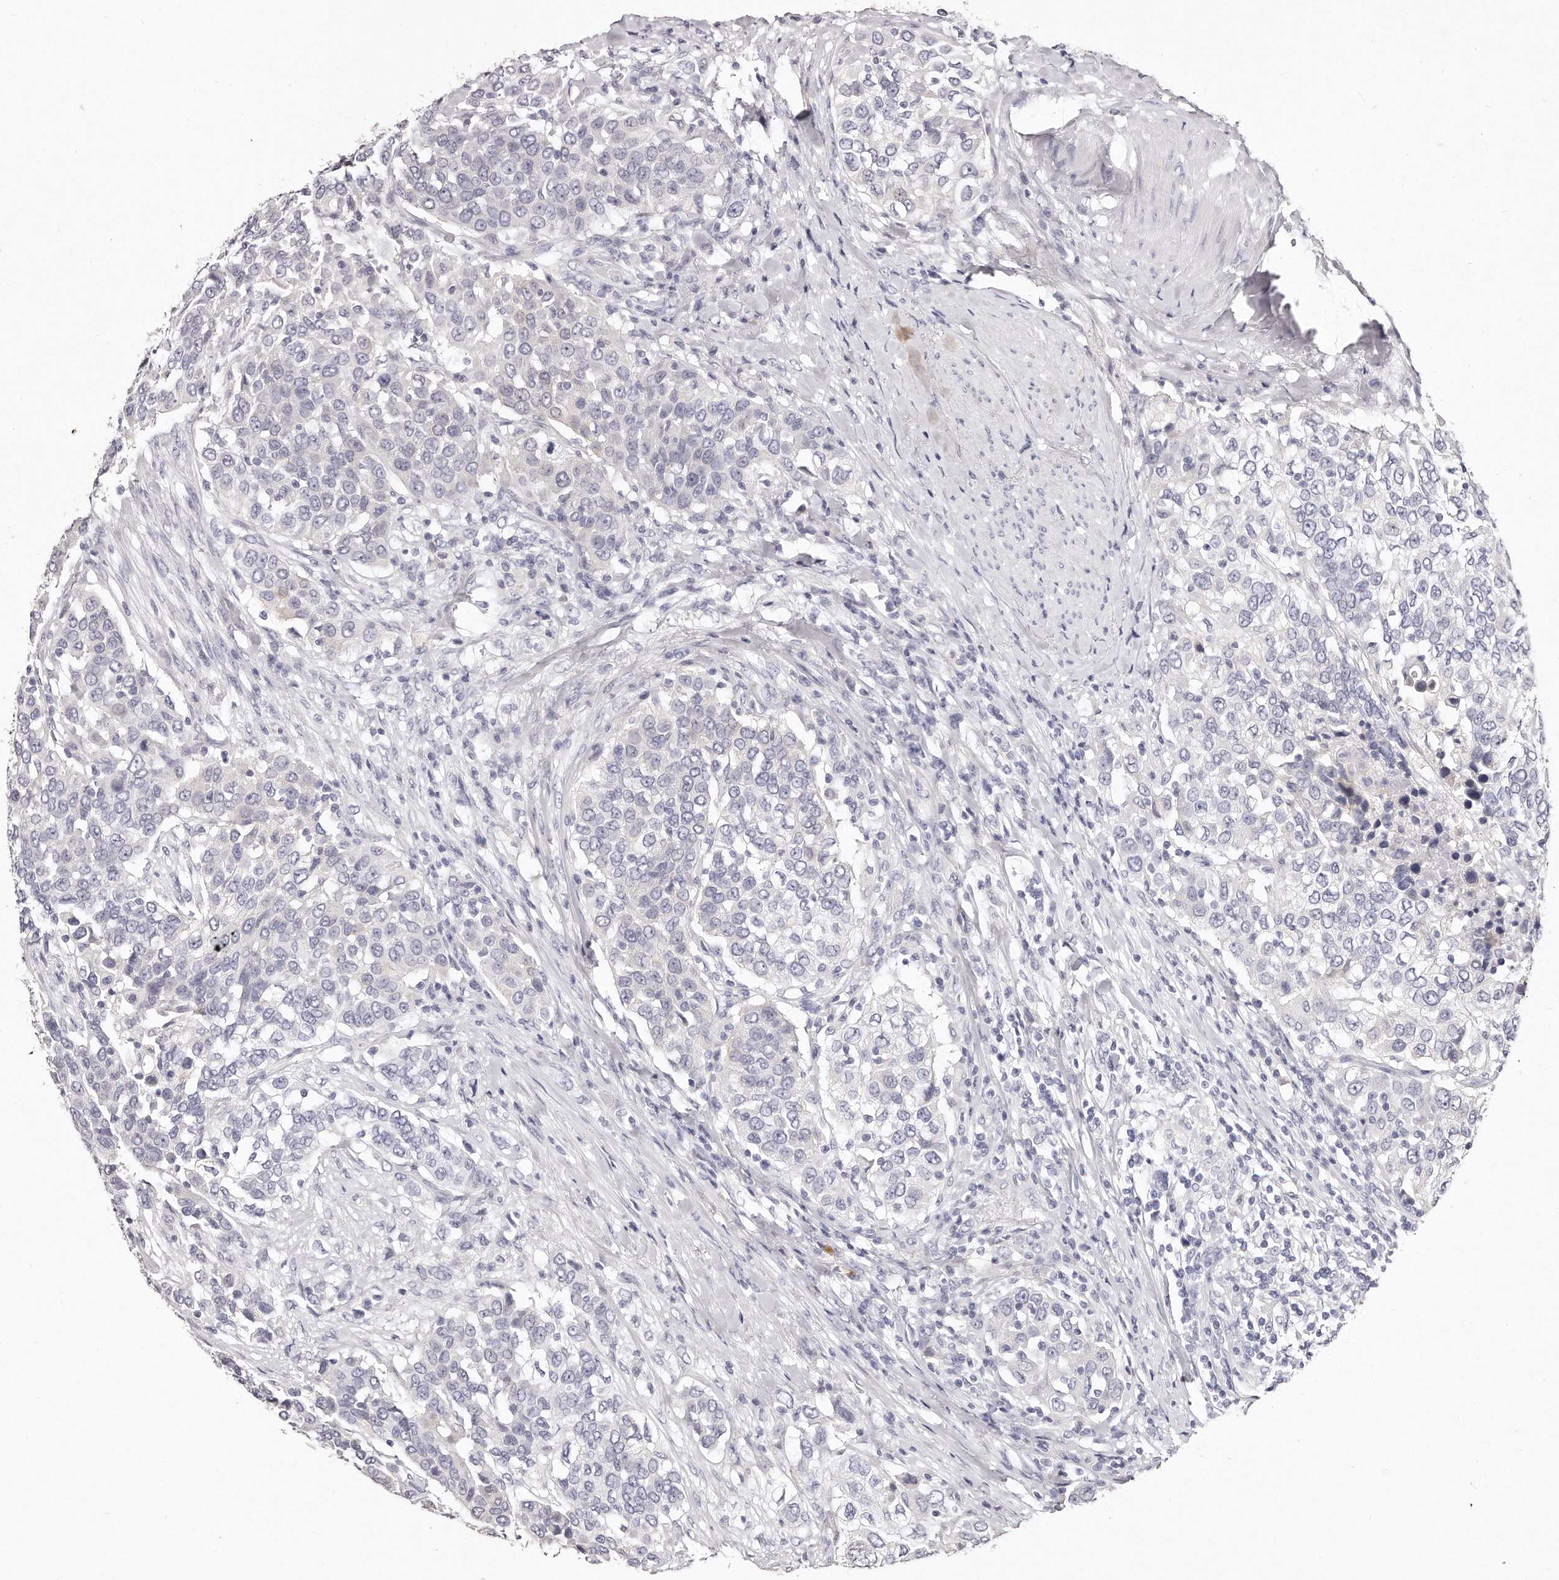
{"staining": {"intensity": "negative", "quantity": "none", "location": "none"}, "tissue": "urothelial cancer", "cell_type": "Tumor cells", "image_type": "cancer", "snomed": [{"axis": "morphology", "description": "Urothelial carcinoma, High grade"}, {"axis": "topography", "description": "Urinary bladder"}], "caption": "A high-resolution image shows IHC staining of high-grade urothelial carcinoma, which shows no significant expression in tumor cells.", "gene": "GDA", "patient": {"sex": "female", "age": 80}}